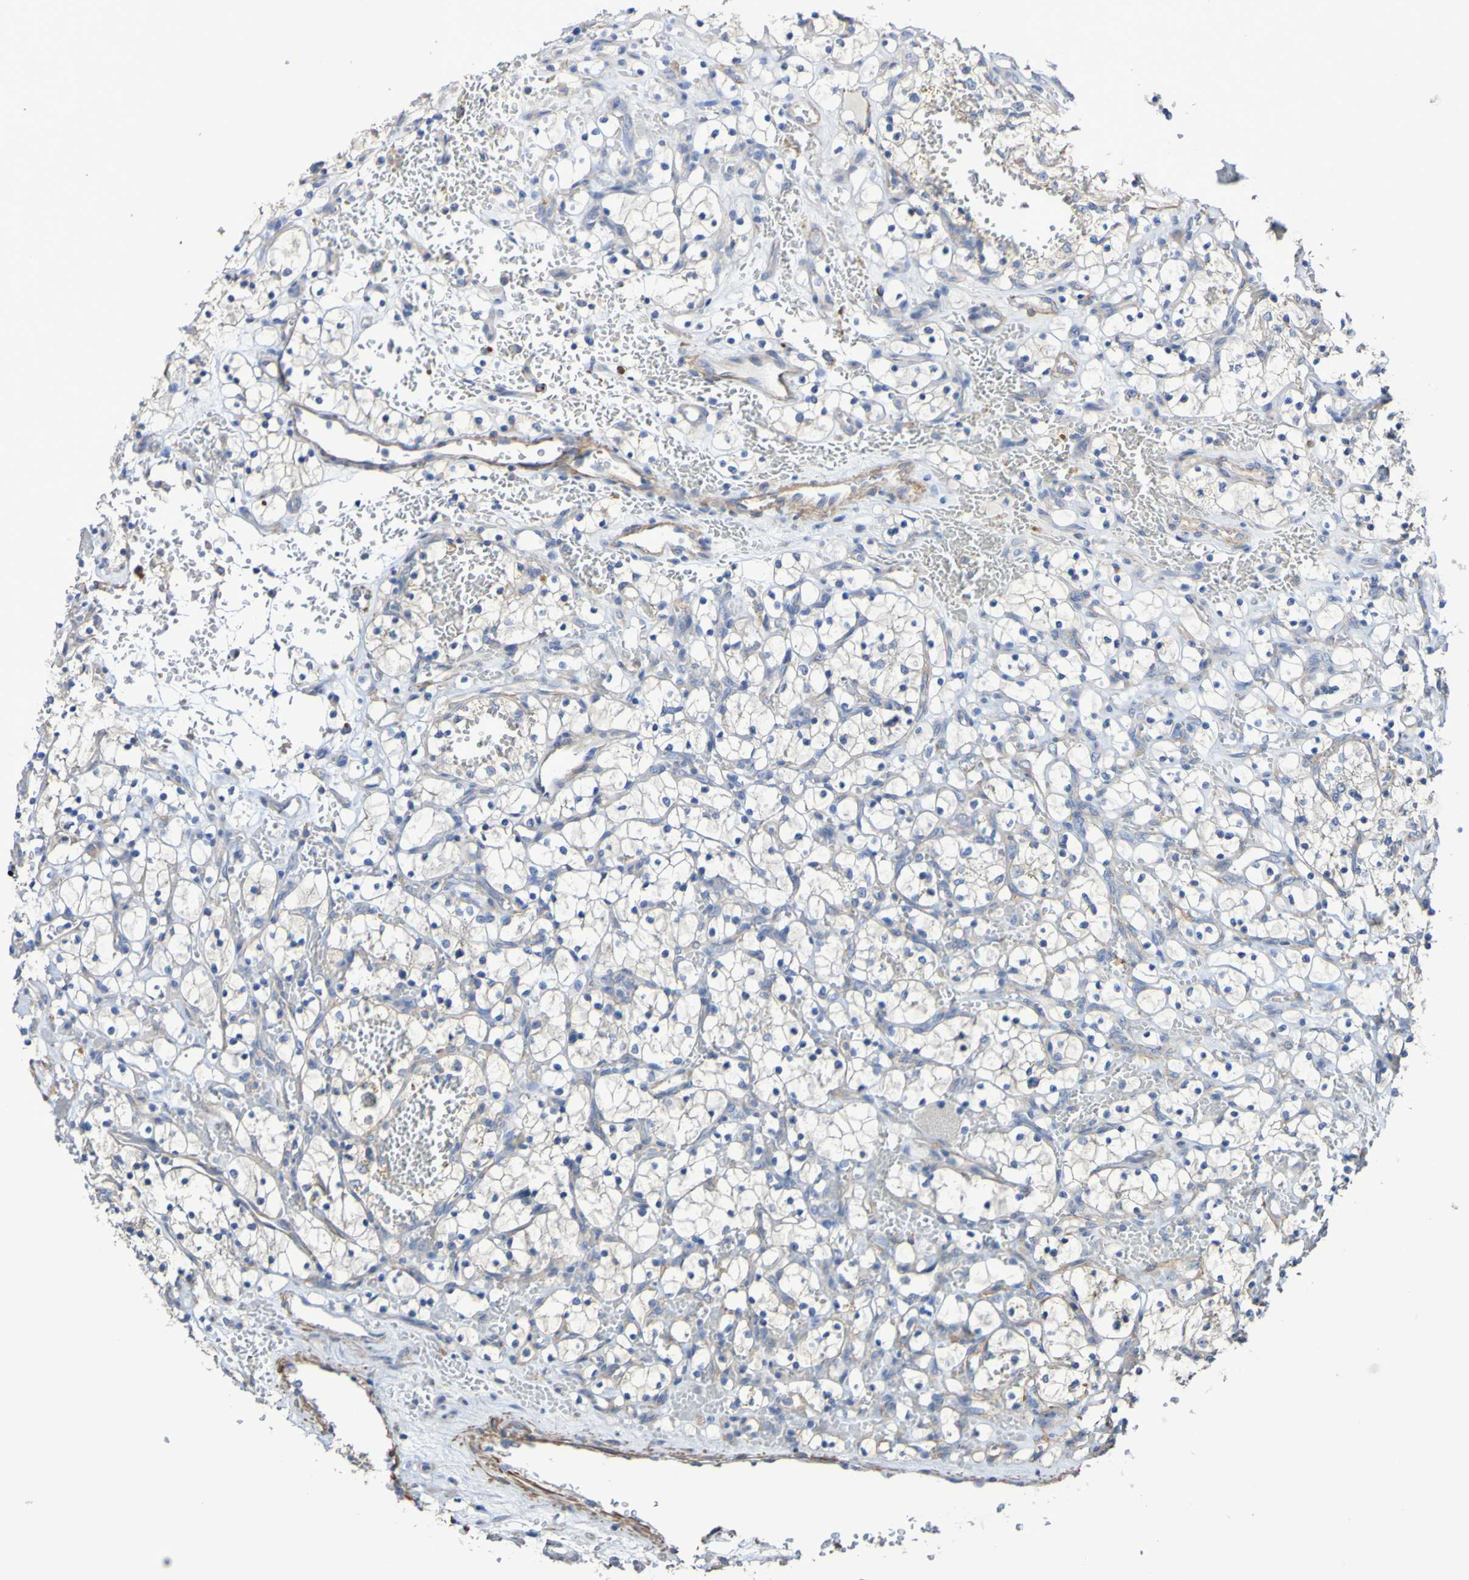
{"staining": {"intensity": "negative", "quantity": "none", "location": "none"}, "tissue": "renal cancer", "cell_type": "Tumor cells", "image_type": "cancer", "snomed": [{"axis": "morphology", "description": "Adenocarcinoma, NOS"}, {"axis": "topography", "description": "Kidney"}], "caption": "Immunohistochemical staining of human renal adenocarcinoma displays no significant staining in tumor cells.", "gene": "SRPRB", "patient": {"sex": "female", "age": 69}}